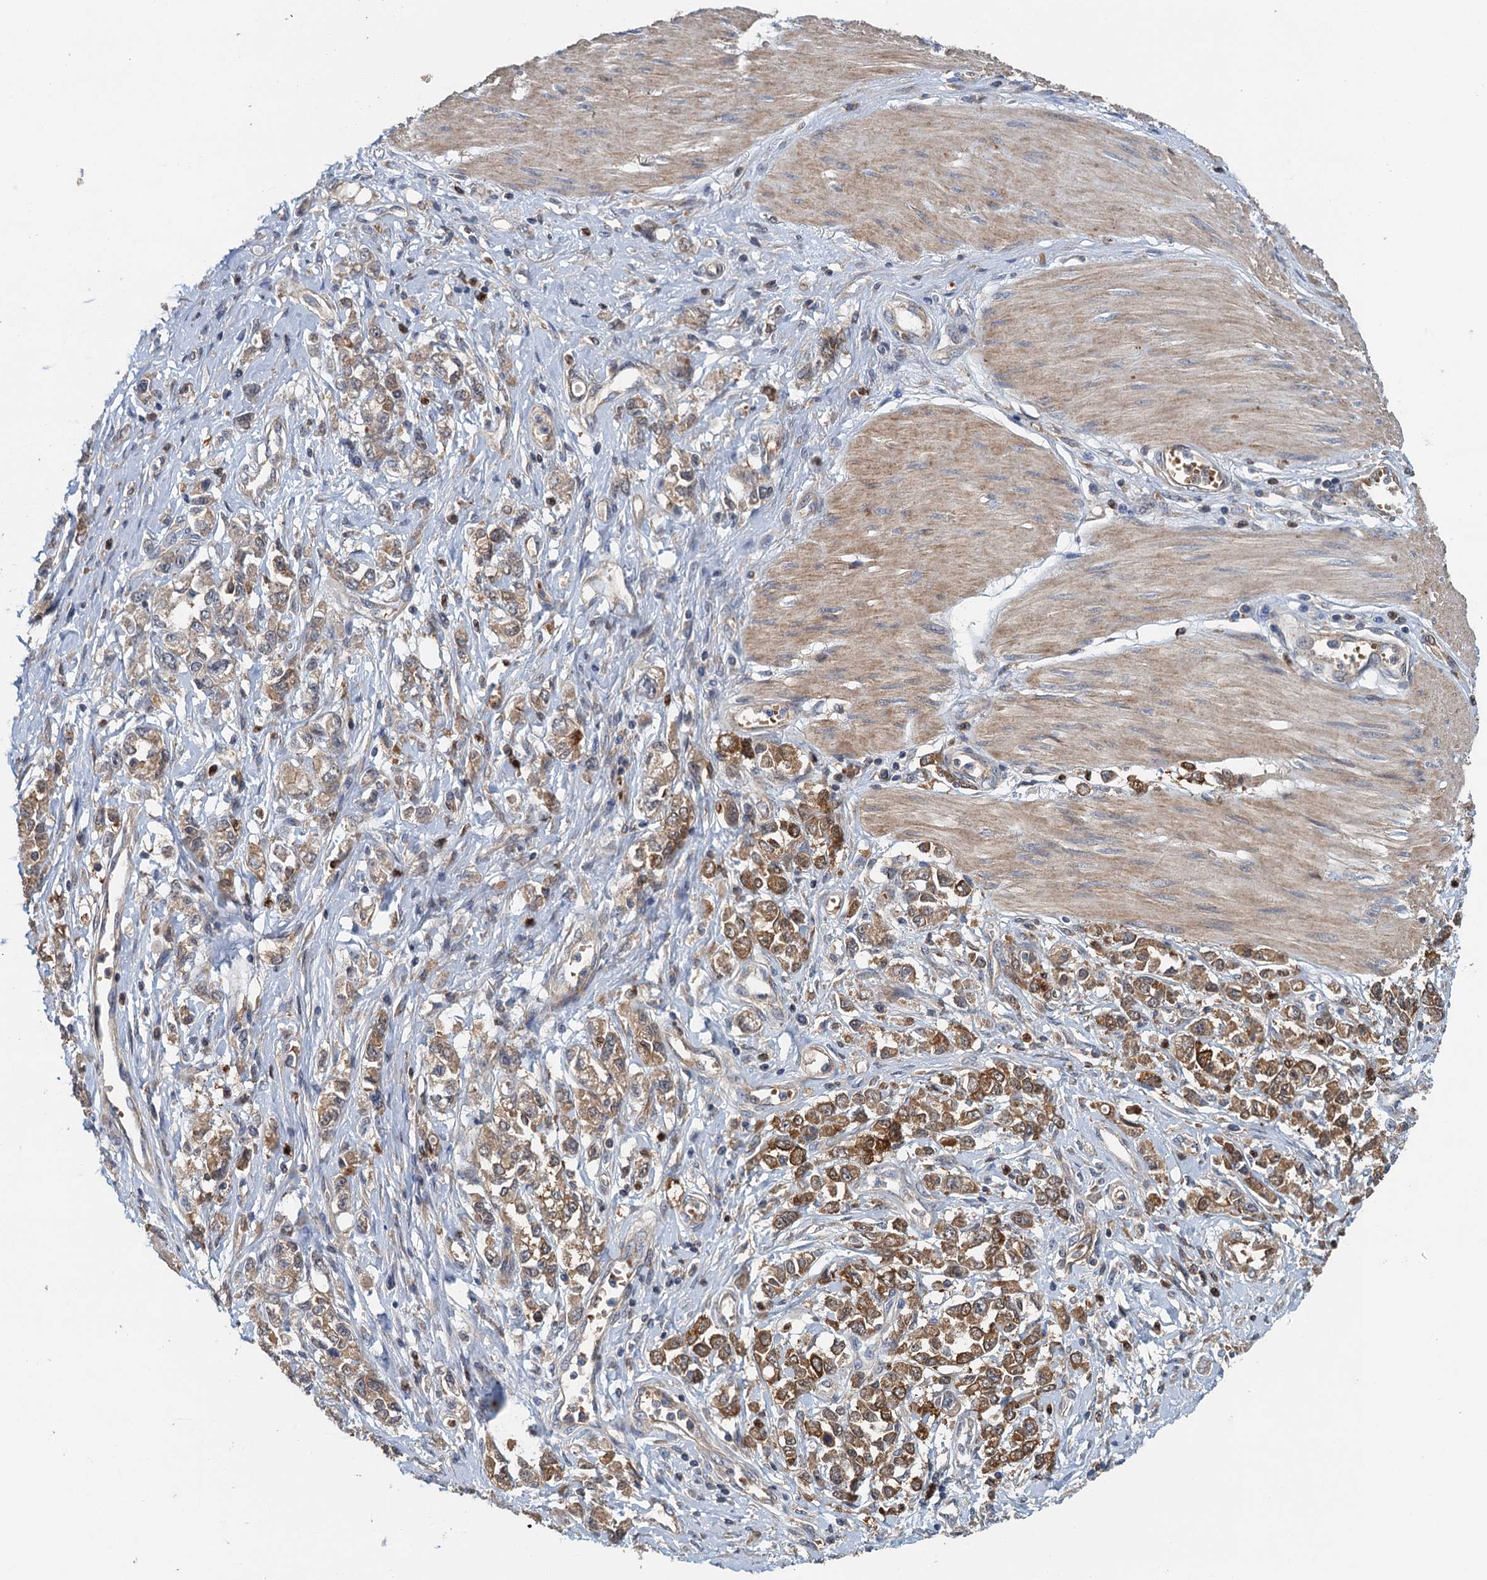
{"staining": {"intensity": "moderate", "quantity": ">75%", "location": "cytoplasmic/membranous"}, "tissue": "stomach cancer", "cell_type": "Tumor cells", "image_type": "cancer", "snomed": [{"axis": "morphology", "description": "Adenocarcinoma, NOS"}, {"axis": "topography", "description": "Stomach"}], "caption": "Protein staining exhibits moderate cytoplasmic/membranous positivity in about >75% of tumor cells in adenocarcinoma (stomach).", "gene": "RSAD2", "patient": {"sex": "female", "age": 76}}